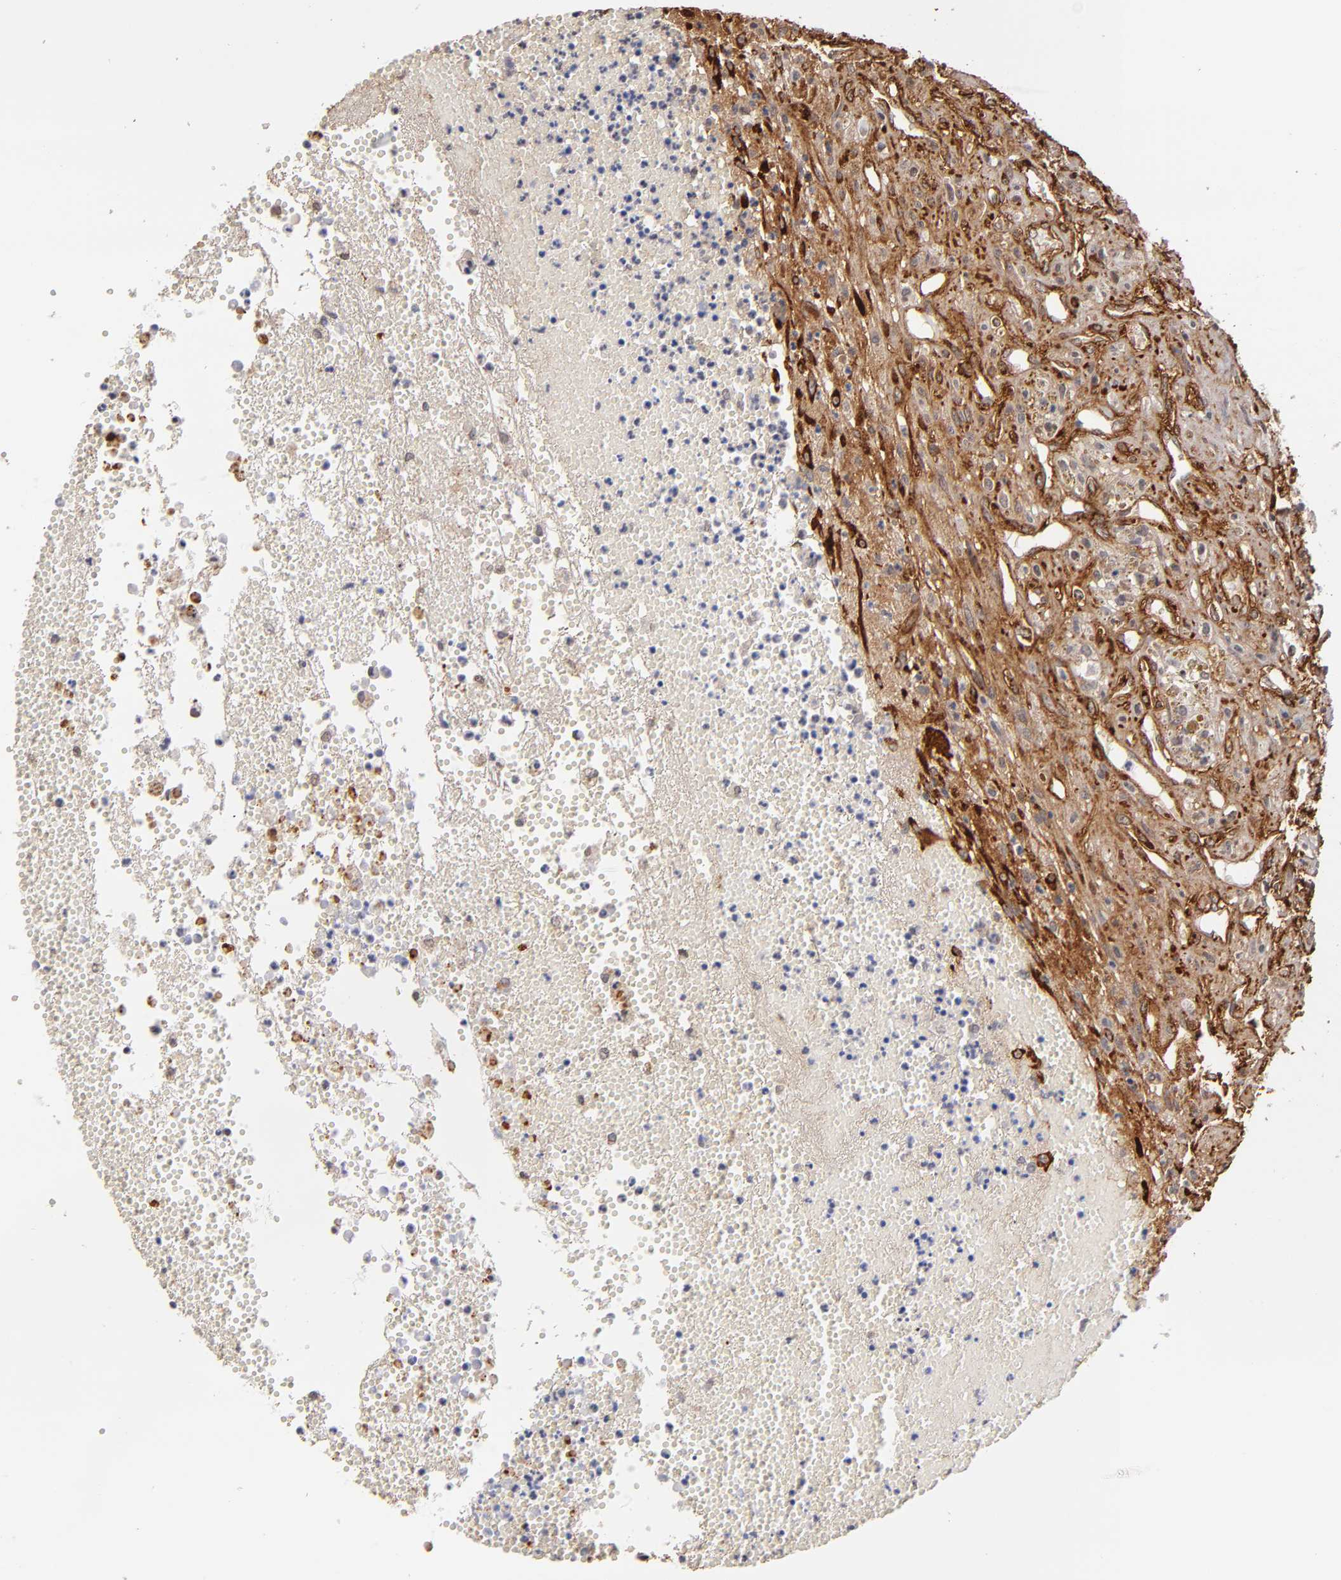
{"staining": {"intensity": "negative", "quantity": "none", "location": "none"}, "tissue": "glioma", "cell_type": "Tumor cells", "image_type": "cancer", "snomed": [{"axis": "morphology", "description": "Glioma, malignant, High grade"}, {"axis": "topography", "description": "Brain"}], "caption": "Micrograph shows no significant protein staining in tumor cells of glioma. (DAB (3,3'-diaminobenzidine) IHC, high magnification).", "gene": "LAMC1", "patient": {"sex": "male", "age": 66}}